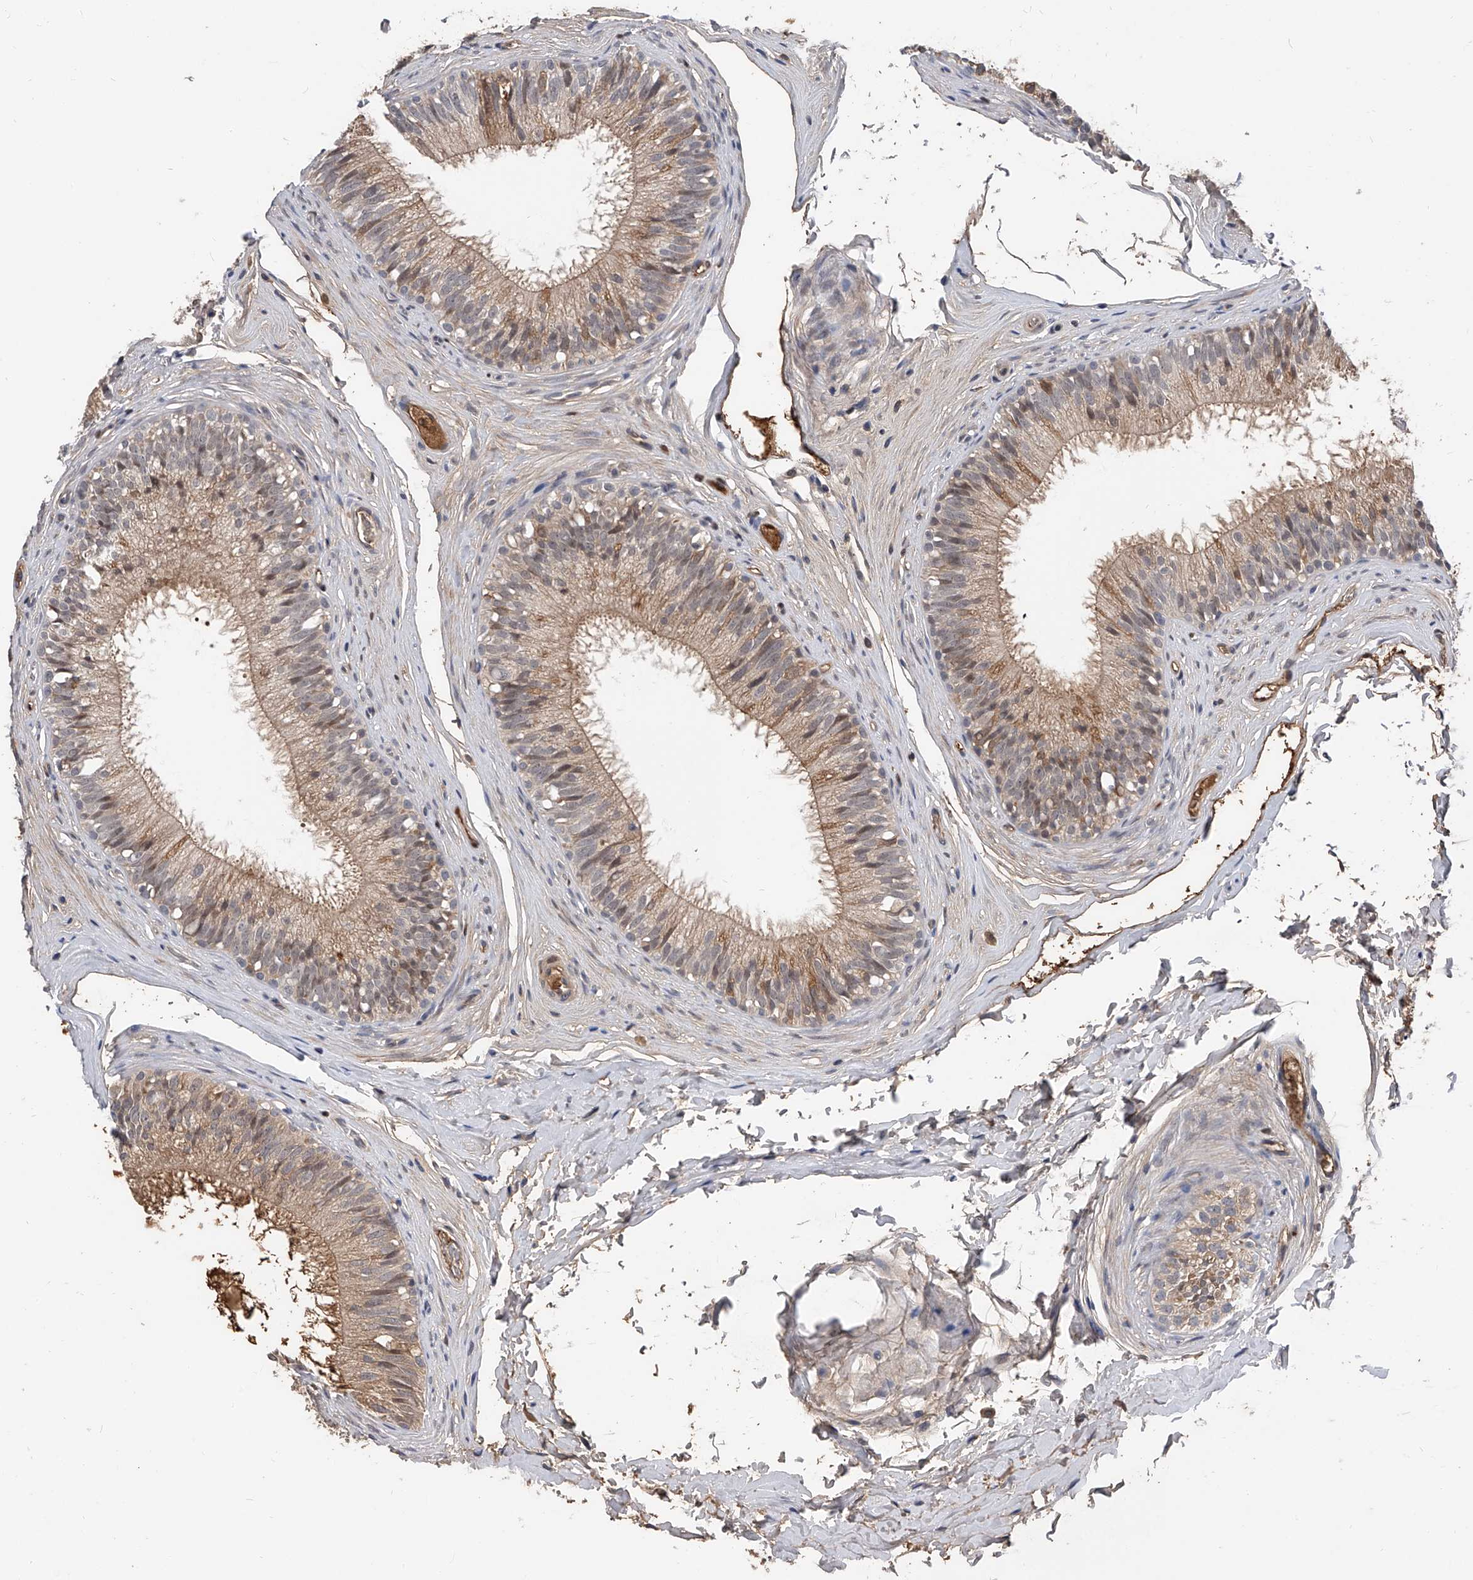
{"staining": {"intensity": "weak", "quantity": ">75%", "location": "cytoplasmic/membranous"}, "tissue": "epididymis", "cell_type": "Glandular cells", "image_type": "normal", "snomed": [{"axis": "morphology", "description": "Normal tissue, NOS"}, {"axis": "topography", "description": "Epididymis"}], "caption": "The photomicrograph demonstrates staining of benign epididymis, revealing weak cytoplasmic/membranous protein staining (brown color) within glandular cells. The staining was performed using DAB to visualize the protein expression in brown, while the nuclei were stained in blue with hematoxylin (Magnification: 20x).", "gene": "ZNF25", "patient": {"sex": "male", "age": 29}}